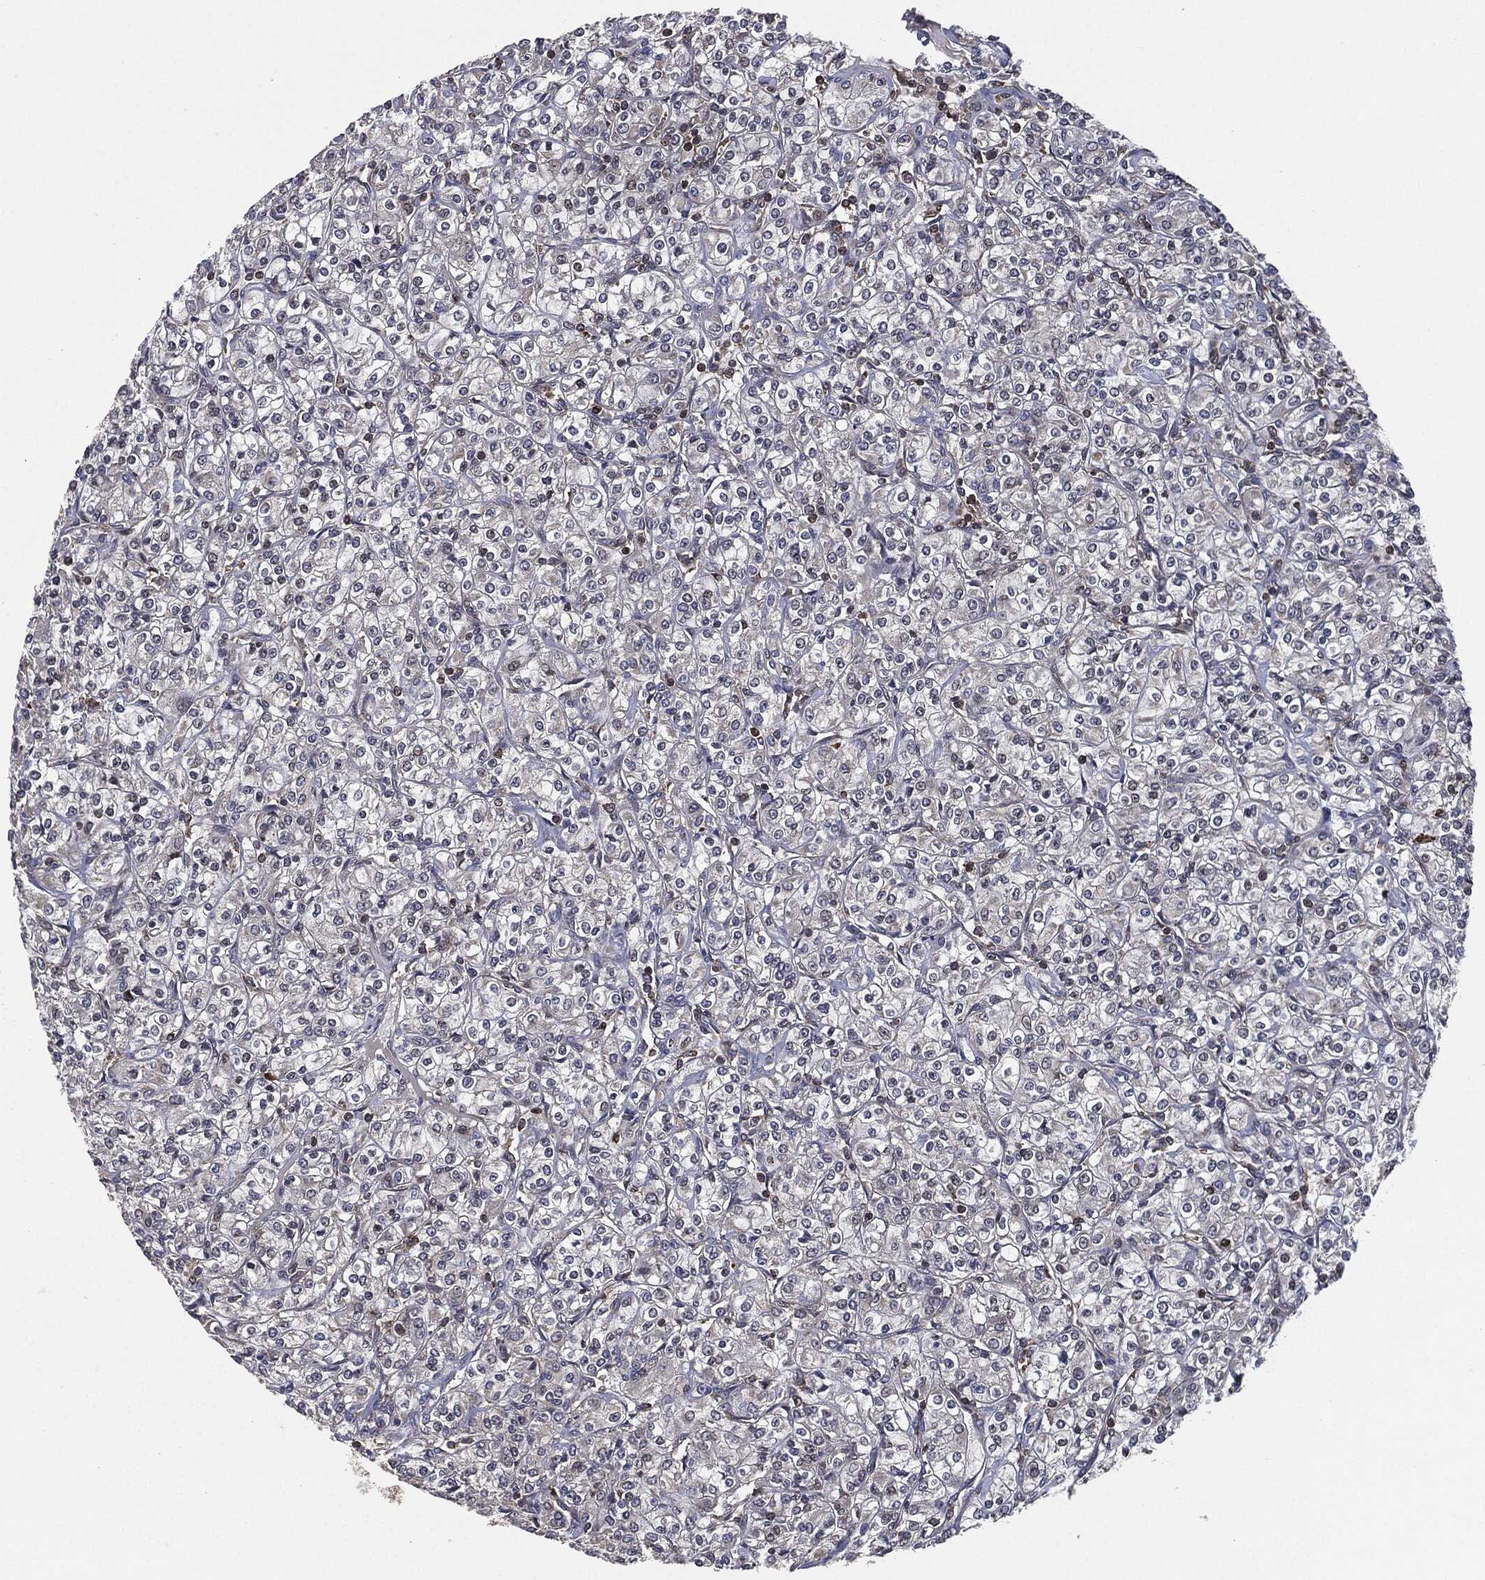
{"staining": {"intensity": "negative", "quantity": "none", "location": "none"}, "tissue": "renal cancer", "cell_type": "Tumor cells", "image_type": "cancer", "snomed": [{"axis": "morphology", "description": "Adenocarcinoma, NOS"}, {"axis": "topography", "description": "Kidney"}], "caption": "Micrograph shows no significant protein staining in tumor cells of renal cancer (adenocarcinoma). (DAB (3,3'-diaminobenzidine) immunohistochemistry, high magnification).", "gene": "UBR1", "patient": {"sex": "male", "age": 77}}